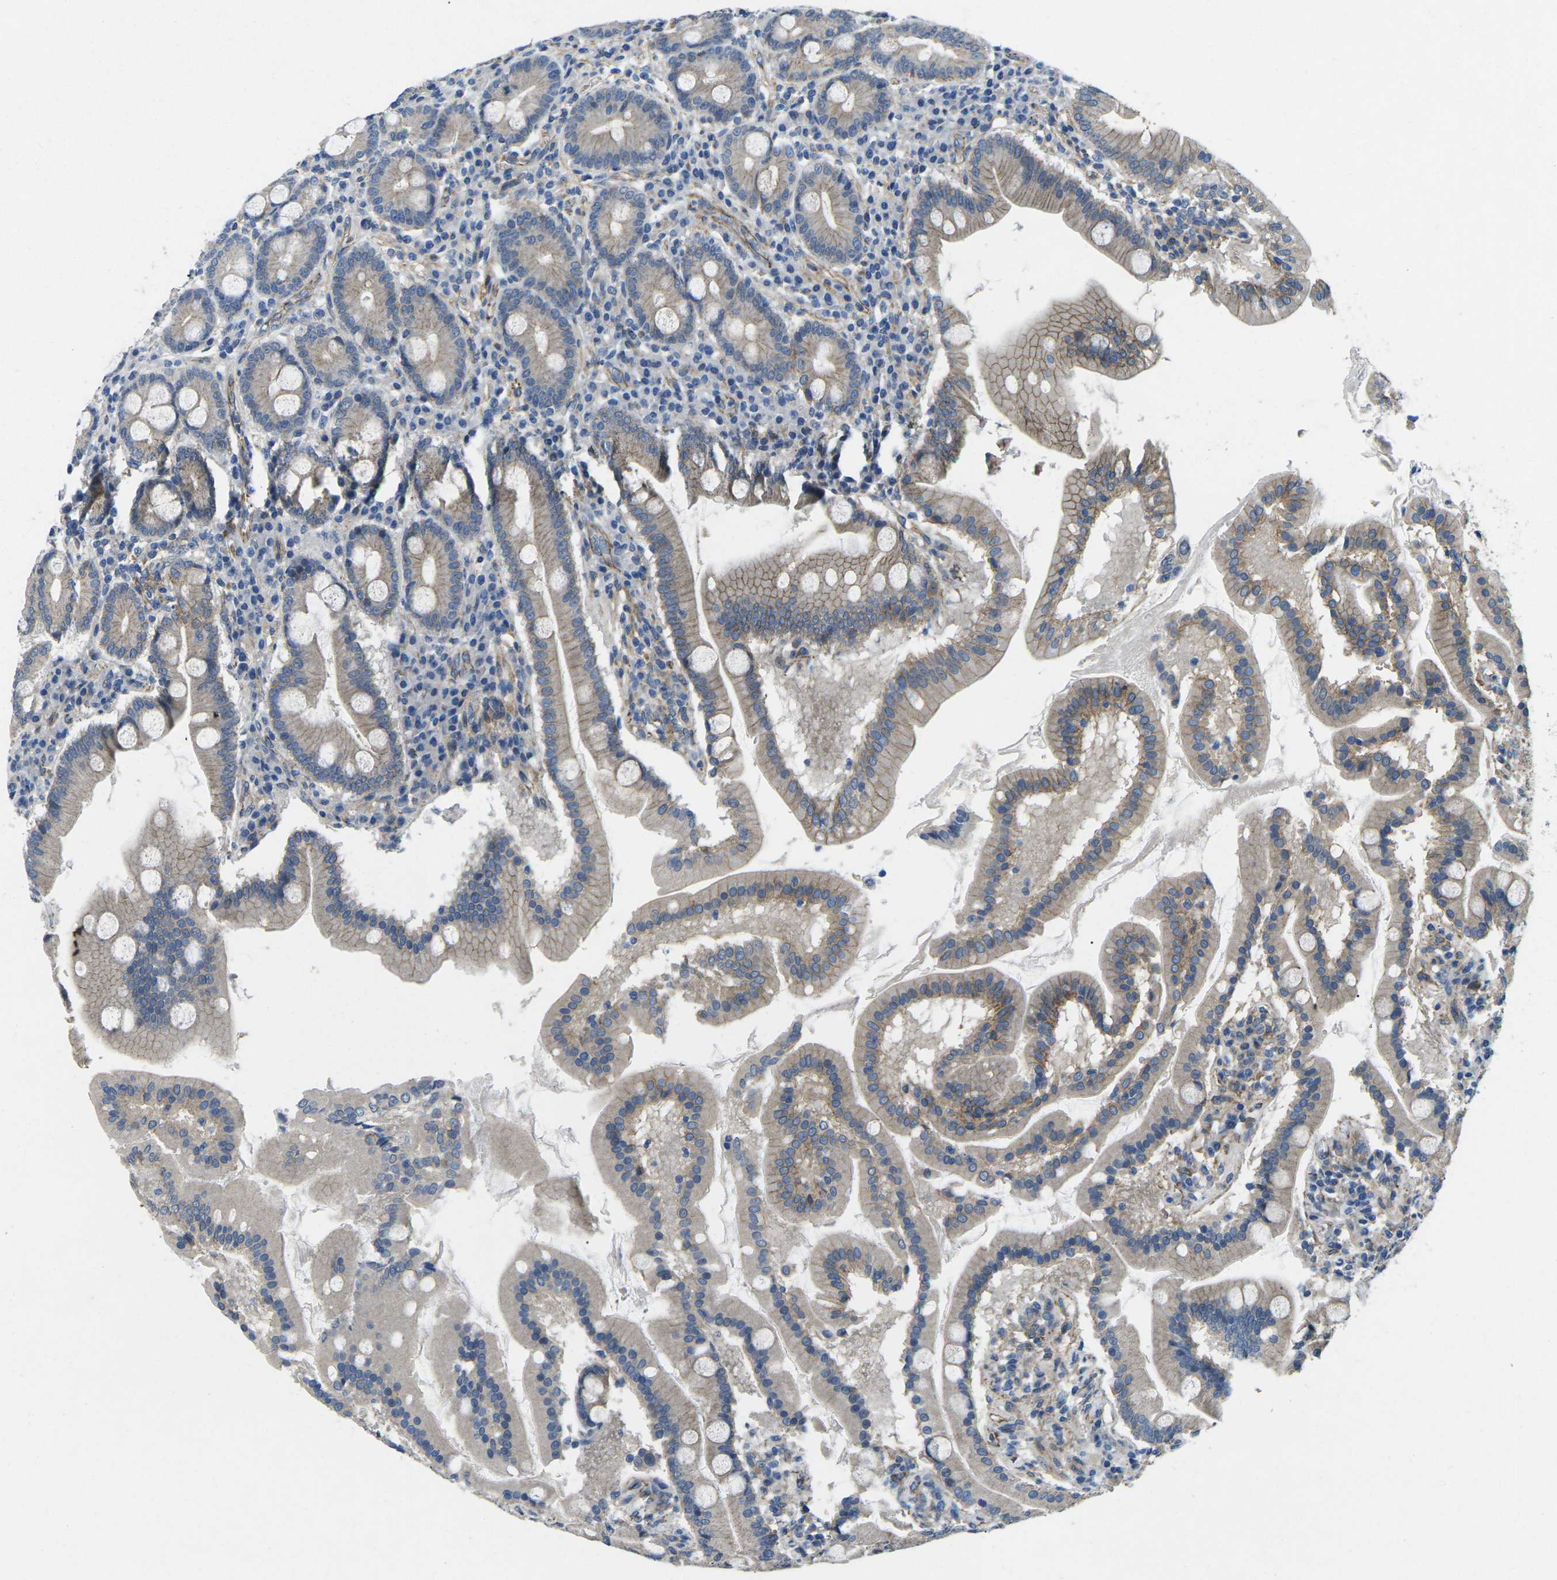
{"staining": {"intensity": "moderate", "quantity": ">75%", "location": "cytoplasmic/membranous"}, "tissue": "duodenum", "cell_type": "Glandular cells", "image_type": "normal", "snomed": [{"axis": "morphology", "description": "Normal tissue, NOS"}, {"axis": "topography", "description": "Duodenum"}], "caption": "This photomicrograph shows benign duodenum stained with IHC to label a protein in brown. The cytoplasmic/membranous of glandular cells show moderate positivity for the protein. Nuclei are counter-stained blue.", "gene": "CTNND1", "patient": {"sex": "male", "age": 50}}